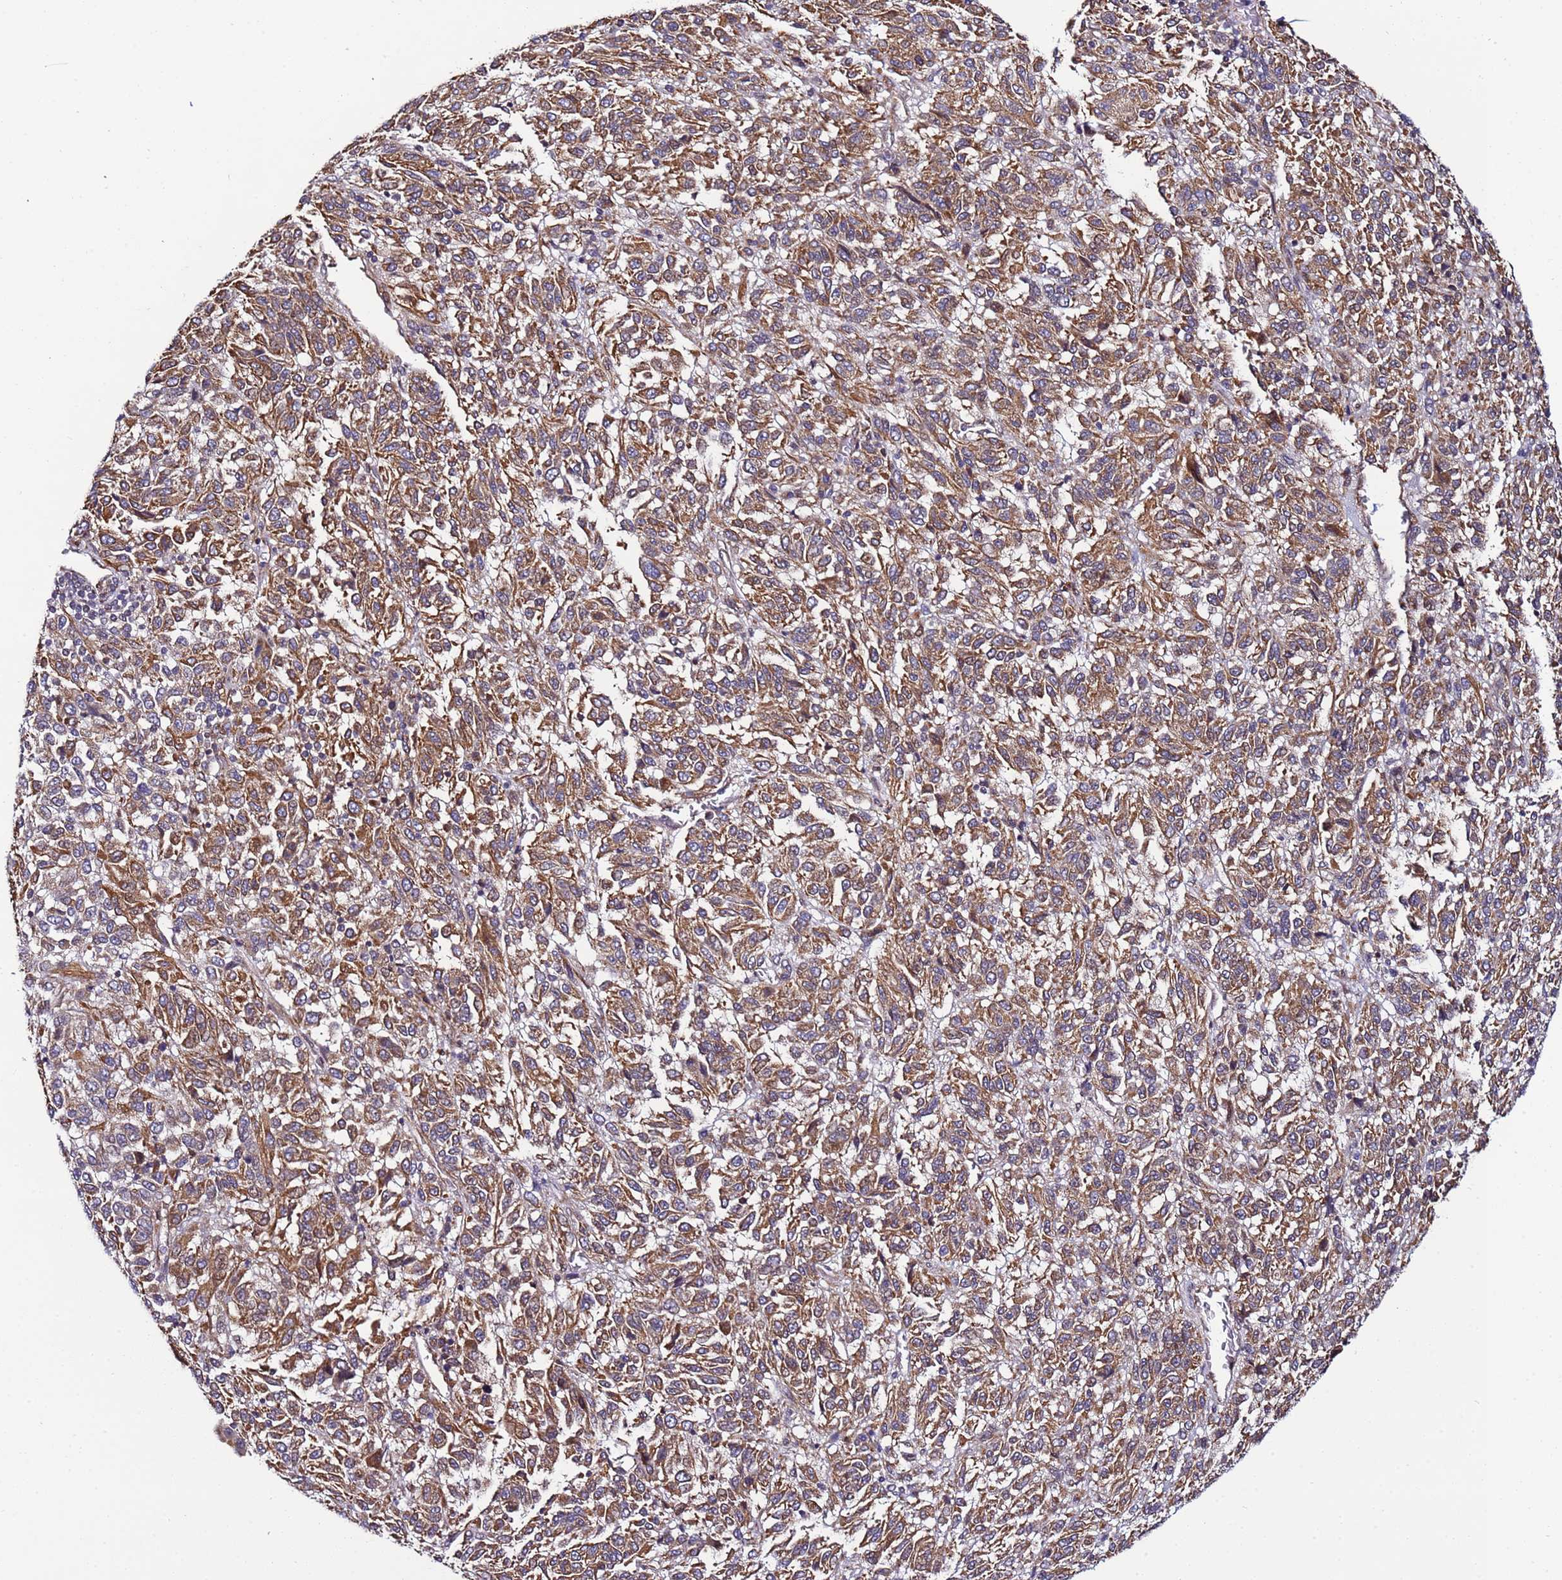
{"staining": {"intensity": "moderate", "quantity": ">75%", "location": "cytoplasmic/membranous"}, "tissue": "melanoma", "cell_type": "Tumor cells", "image_type": "cancer", "snomed": [{"axis": "morphology", "description": "Malignant melanoma, Metastatic site"}, {"axis": "topography", "description": "Lung"}], "caption": "Protein expression analysis of human melanoma reveals moderate cytoplasmic/membranous expression in approximately >75% of tumor cells.", "gene": "MCRIP1", "patient": {"sex": "male", "age": 64}}